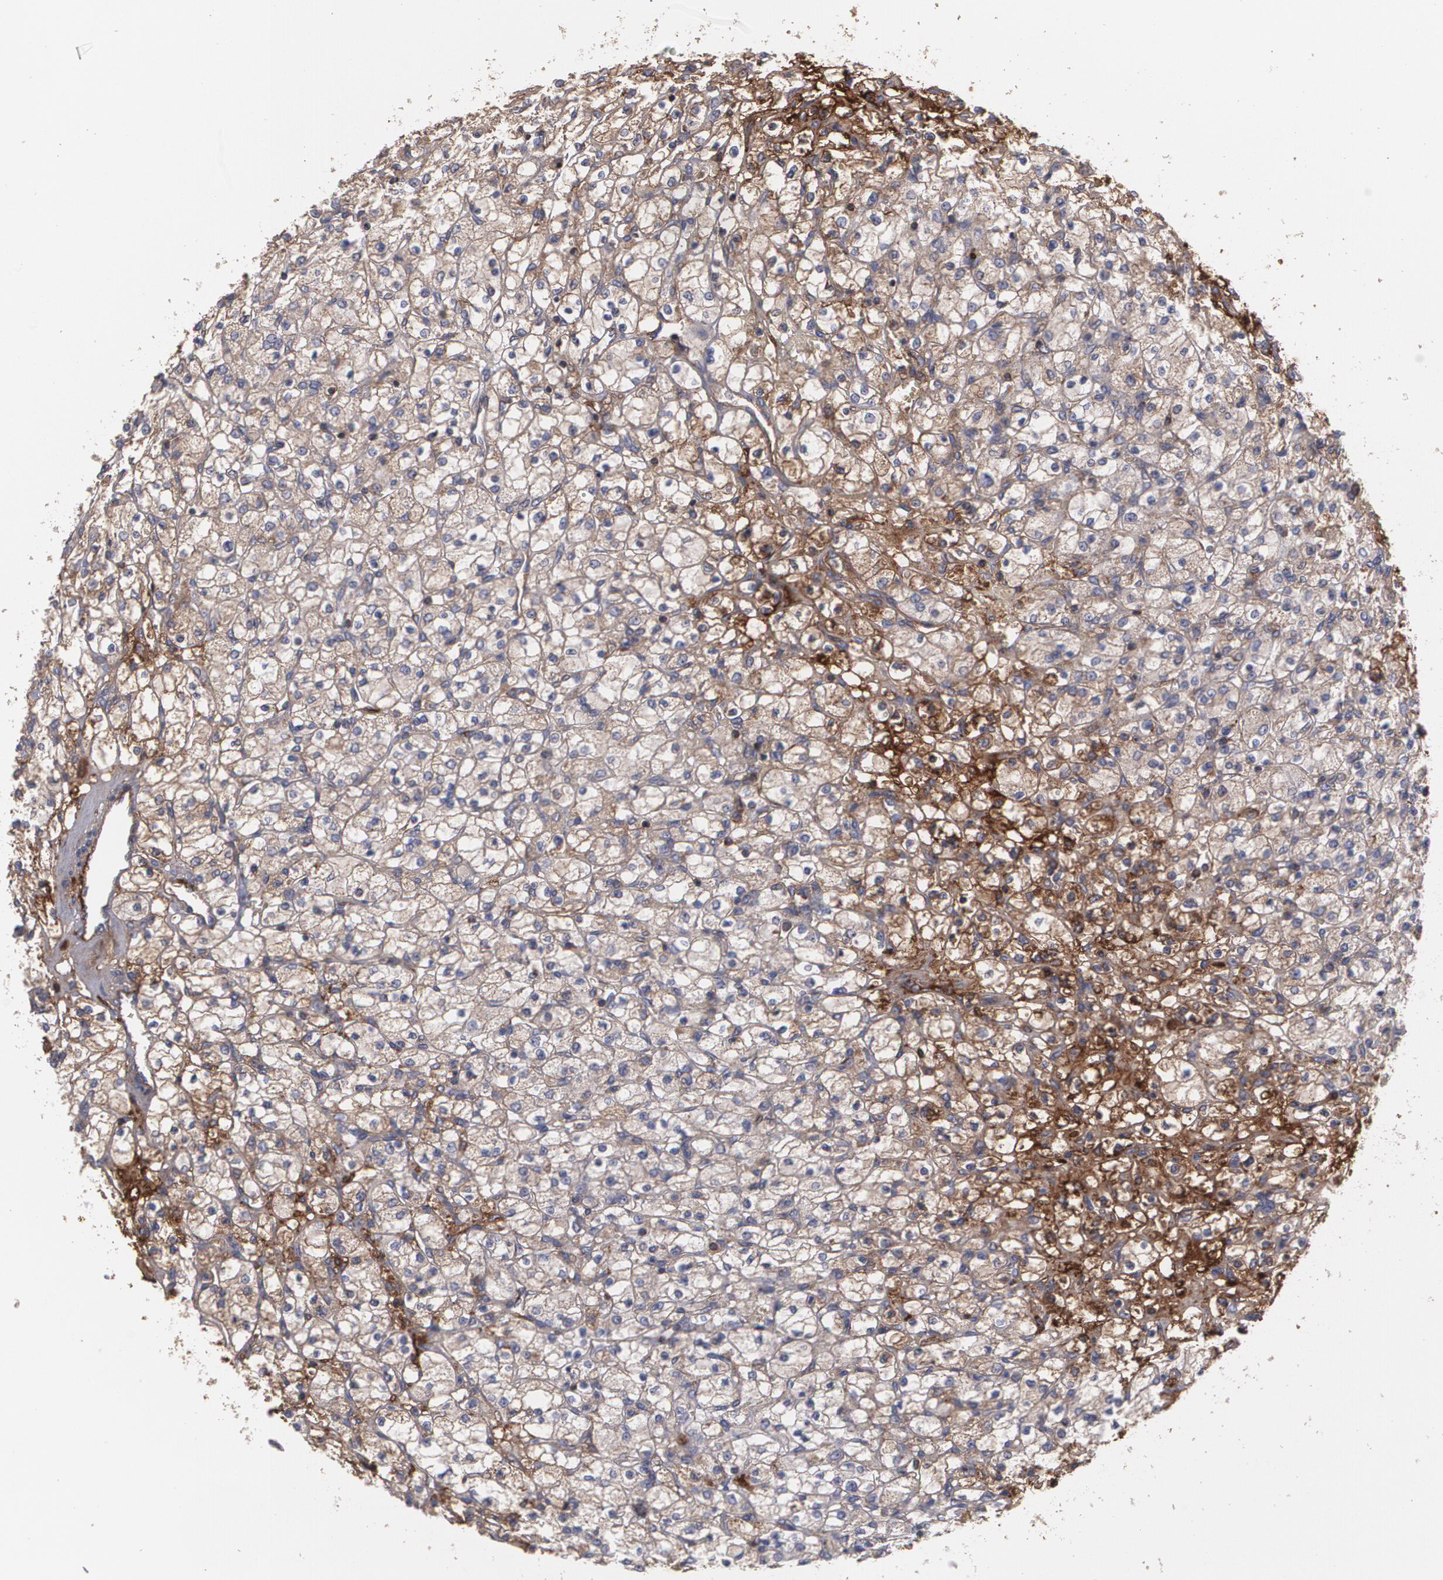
{"staining": {"intensity": "weak", "quantity": ">75%", "location": "cytoplasmic/membranous"}, "tissue": "renal cancer", "cell_type": "Tumor cells", "image_type": "cancer", "snomed": [{"axis": "morphology", "description": "Adenocarcinoma, NOS"}, {"axis": "topography", "description": "Kidney"}], "caption": "Immunohistochemical staining of renal adenocarcinoma shows low levels of weak cytoplasmic/membranous positivity in approximately >75% of tumor cells.", "gene": "FBLN1", "patient": {"sex": "female", "age": 73}}